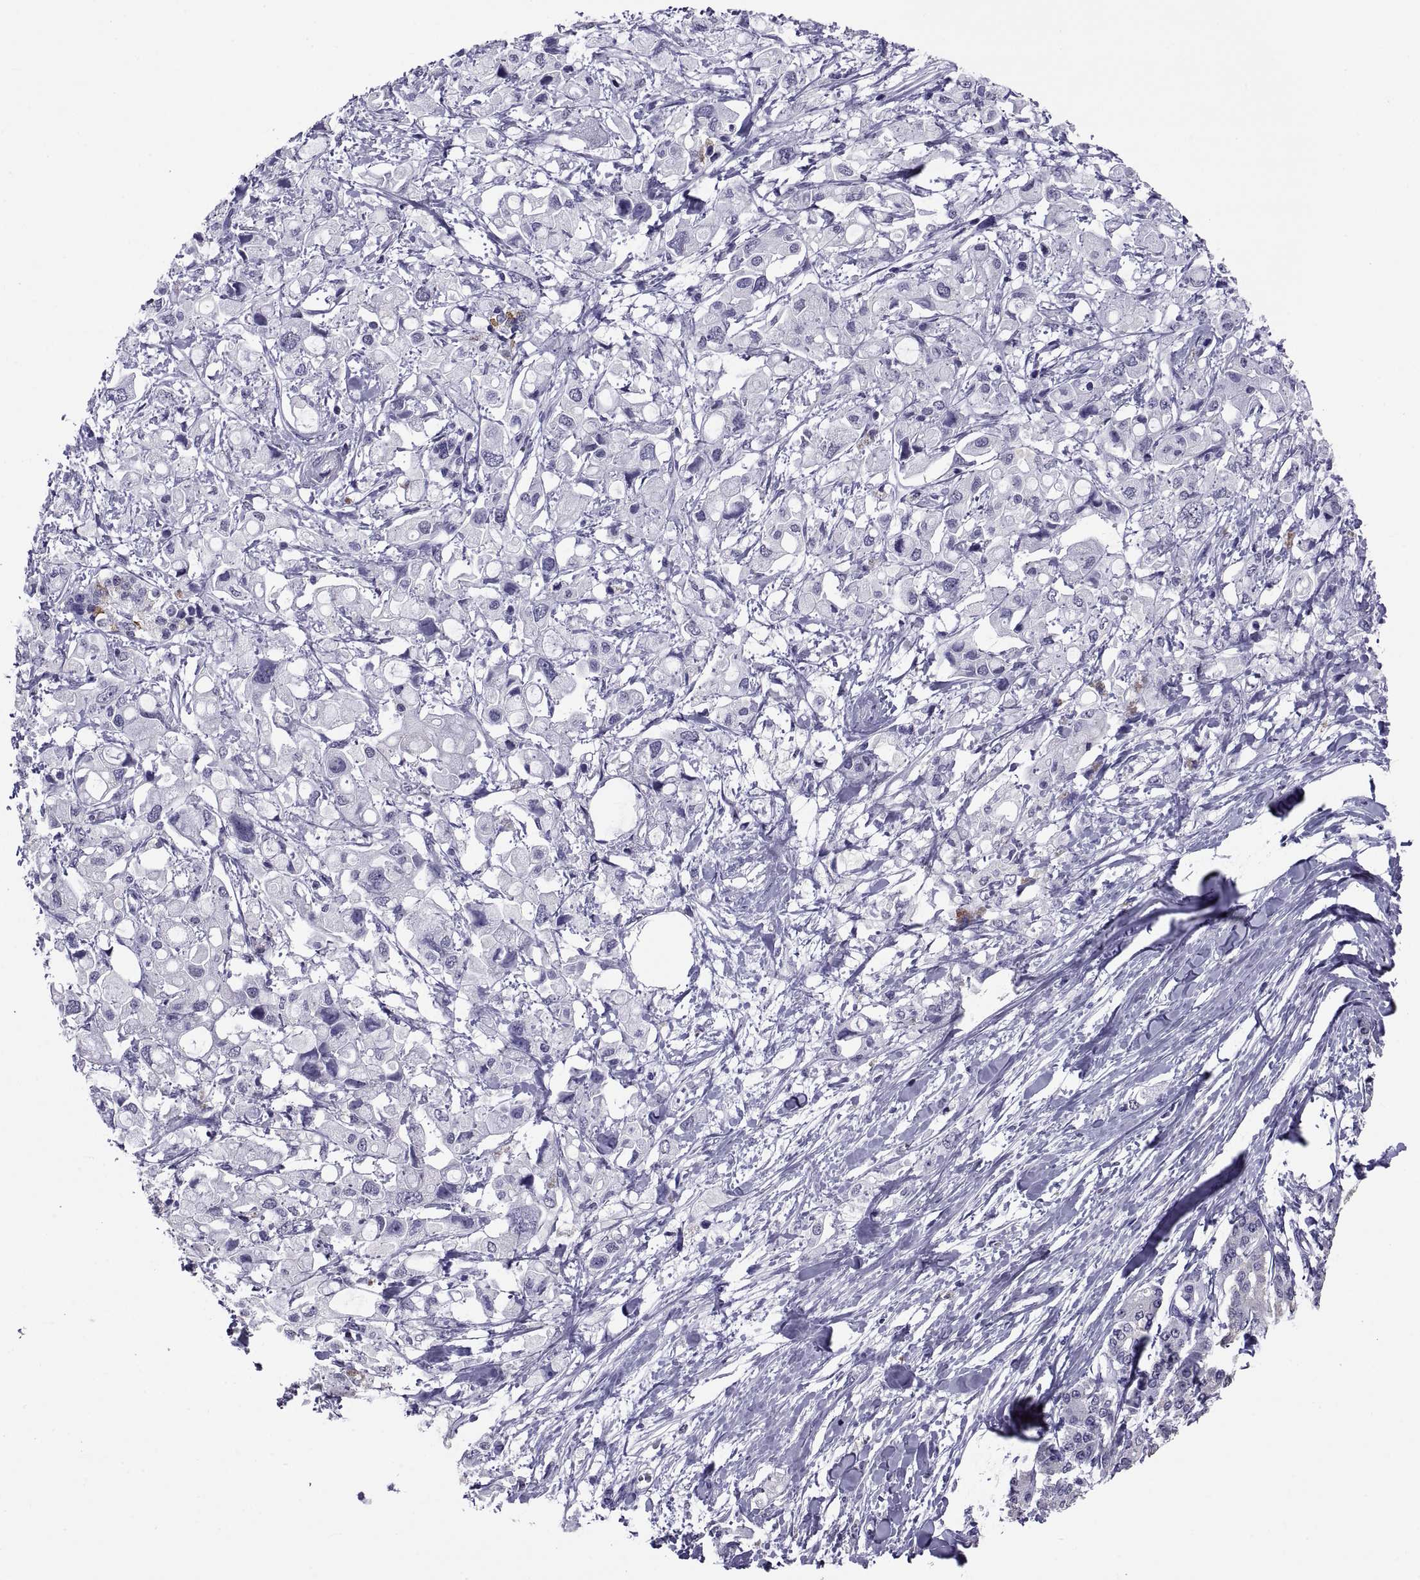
{"staining": {"intensity": "negative", "quantity": "none", "location": "none"}, "tissue": "pancreatic cancer", "cell_type": "Tumor cells", "image_type": "cancer", "snomed": [{"axis": "morphology", "description": "Adenocarcinoma, NOS"}, {"axis": "topography", "description": "Pancreas"}], "caption": "High magnification brightfield microscopy of pancreatic cancer (adenocarcinoma) stained with DAB (3,3'-diaminobenzidine) (brown) and counterstained with hematoxylin (blue): tumor cells show no significant positivity. Nuclei are stained in blue.", "gene": "TGFBR3L", "patient": {"sex": "female", "age": 56}}